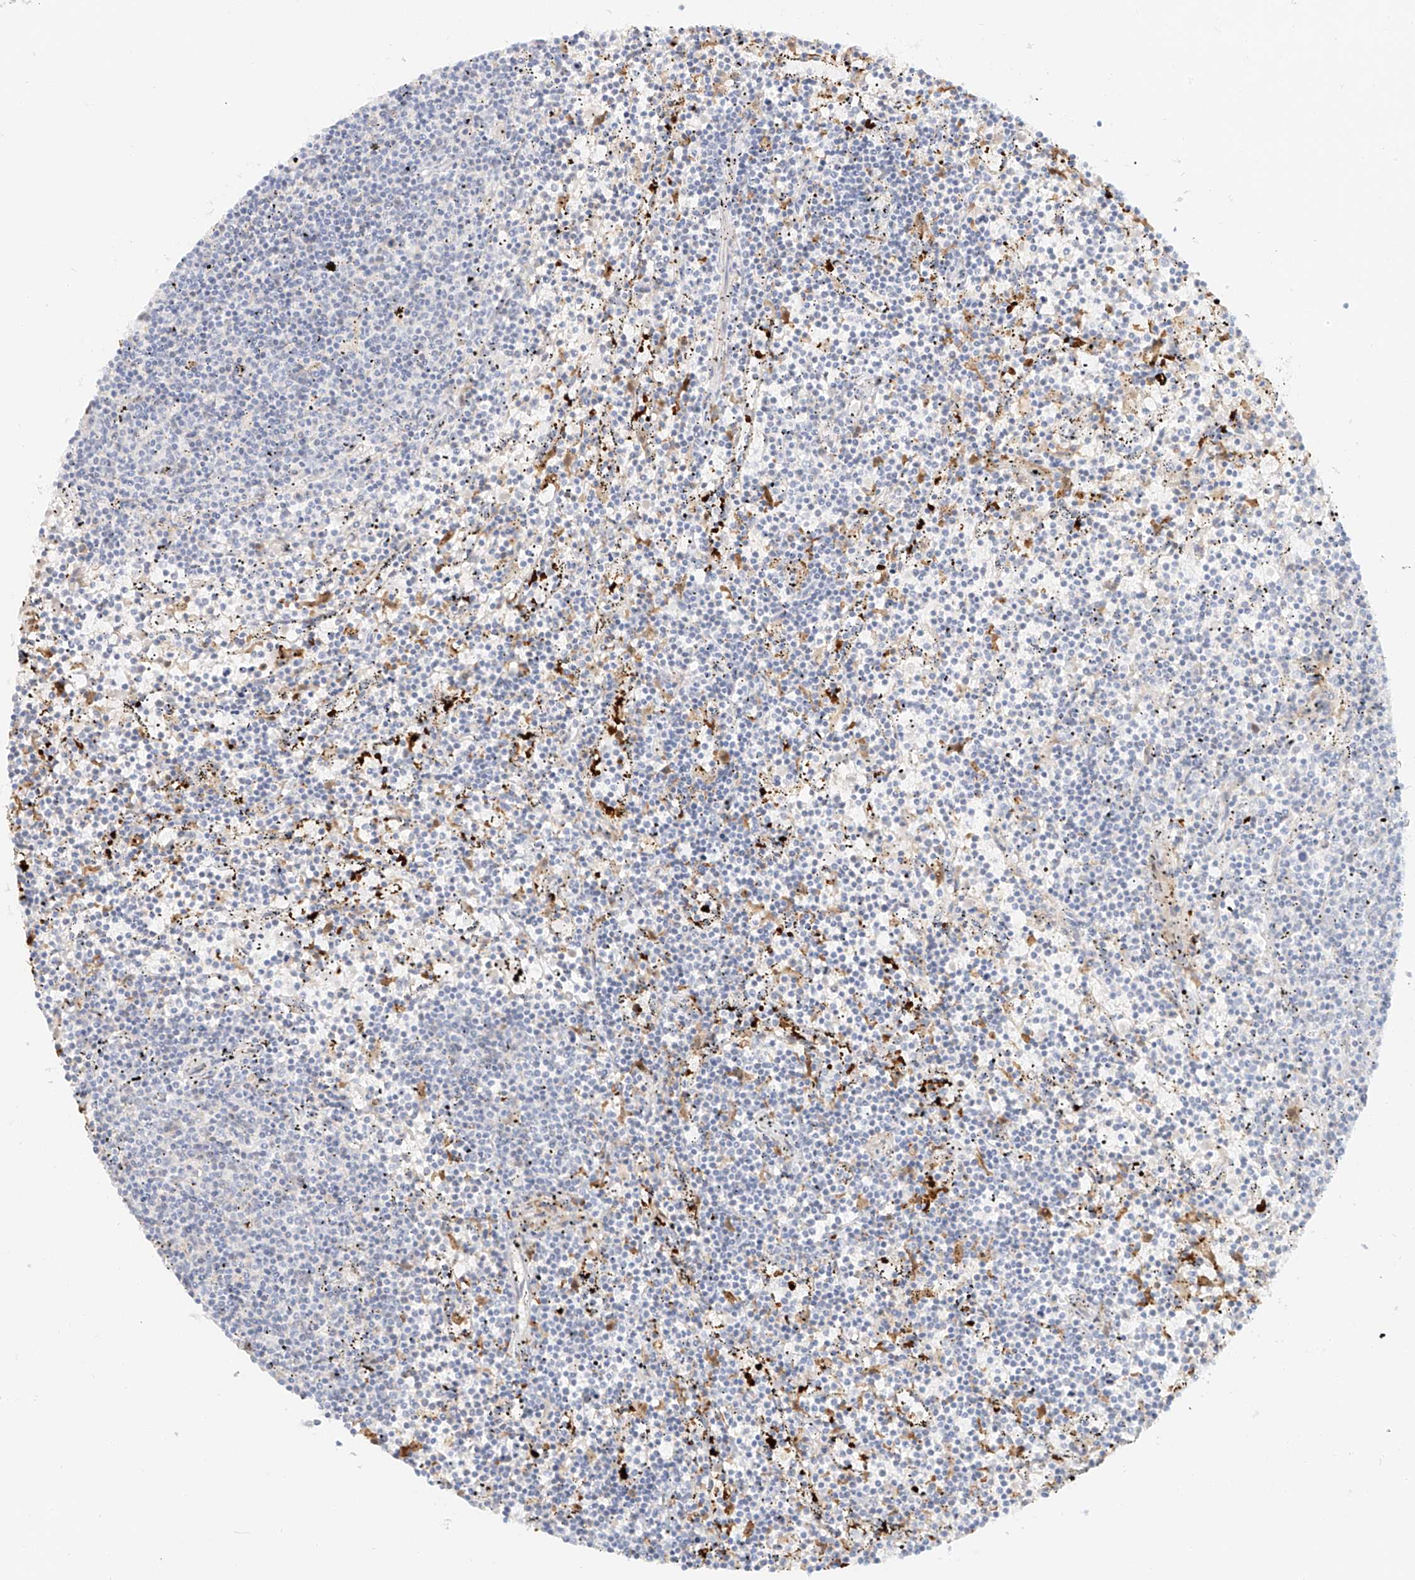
{"staining": {"intensity": "negative", "quantity": "none", "location": "none"}, "tissue": "lymphoma", "cell_type": "Tumor cells", "image_type": "cancer", "snomed": [{"axis": "morphology", "description": "Malignant lymphoma, non-Hodgkin's type, Low grade"}, {"axis": "topography", "description": "Spleen"}], "caption": "Human lymphoma stained for a protein using immunohistochemistry (IHC) displays no positivity in tumor cells.", "gene": "UPK1B", "patient": {"sex": "female", "age": 50}}